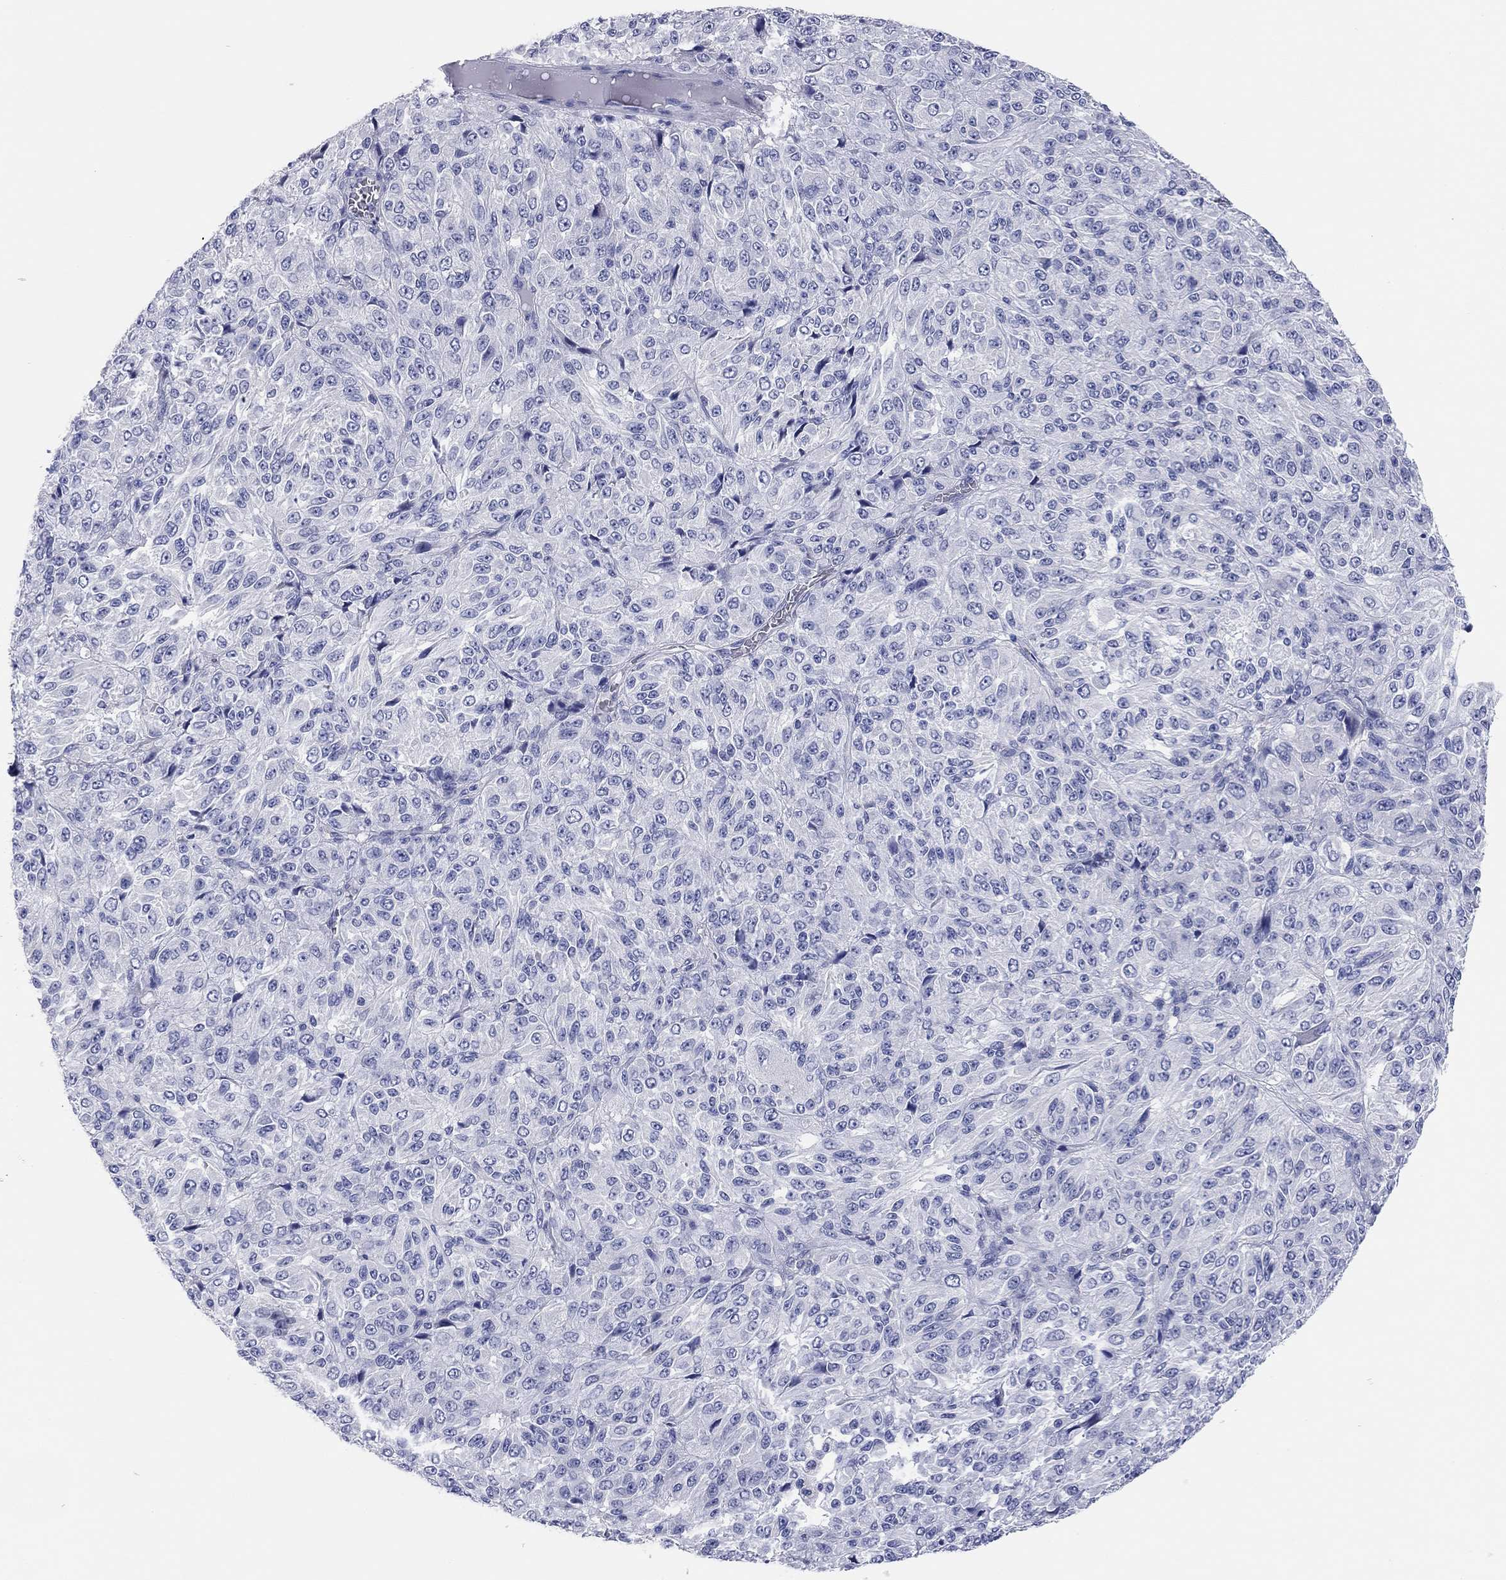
{"staining": {"intensity": "negative", "quantity": "none", "location": "none"}, "tissue": "melanoma", "cell_type": "Tumor cells", "image_type": "cancer", "snomed": [{"axis": "morphology", "description": "Malignant melanoma, Metastatic site"}, {"axis": "topography", "description": "Brain"}], "caption": "Melanoma was stained to show a protein in brown. There is no significant positivity in tumor cells.", "gene": "TMEM221", "patient": {"sex": "female", "age": 56}}